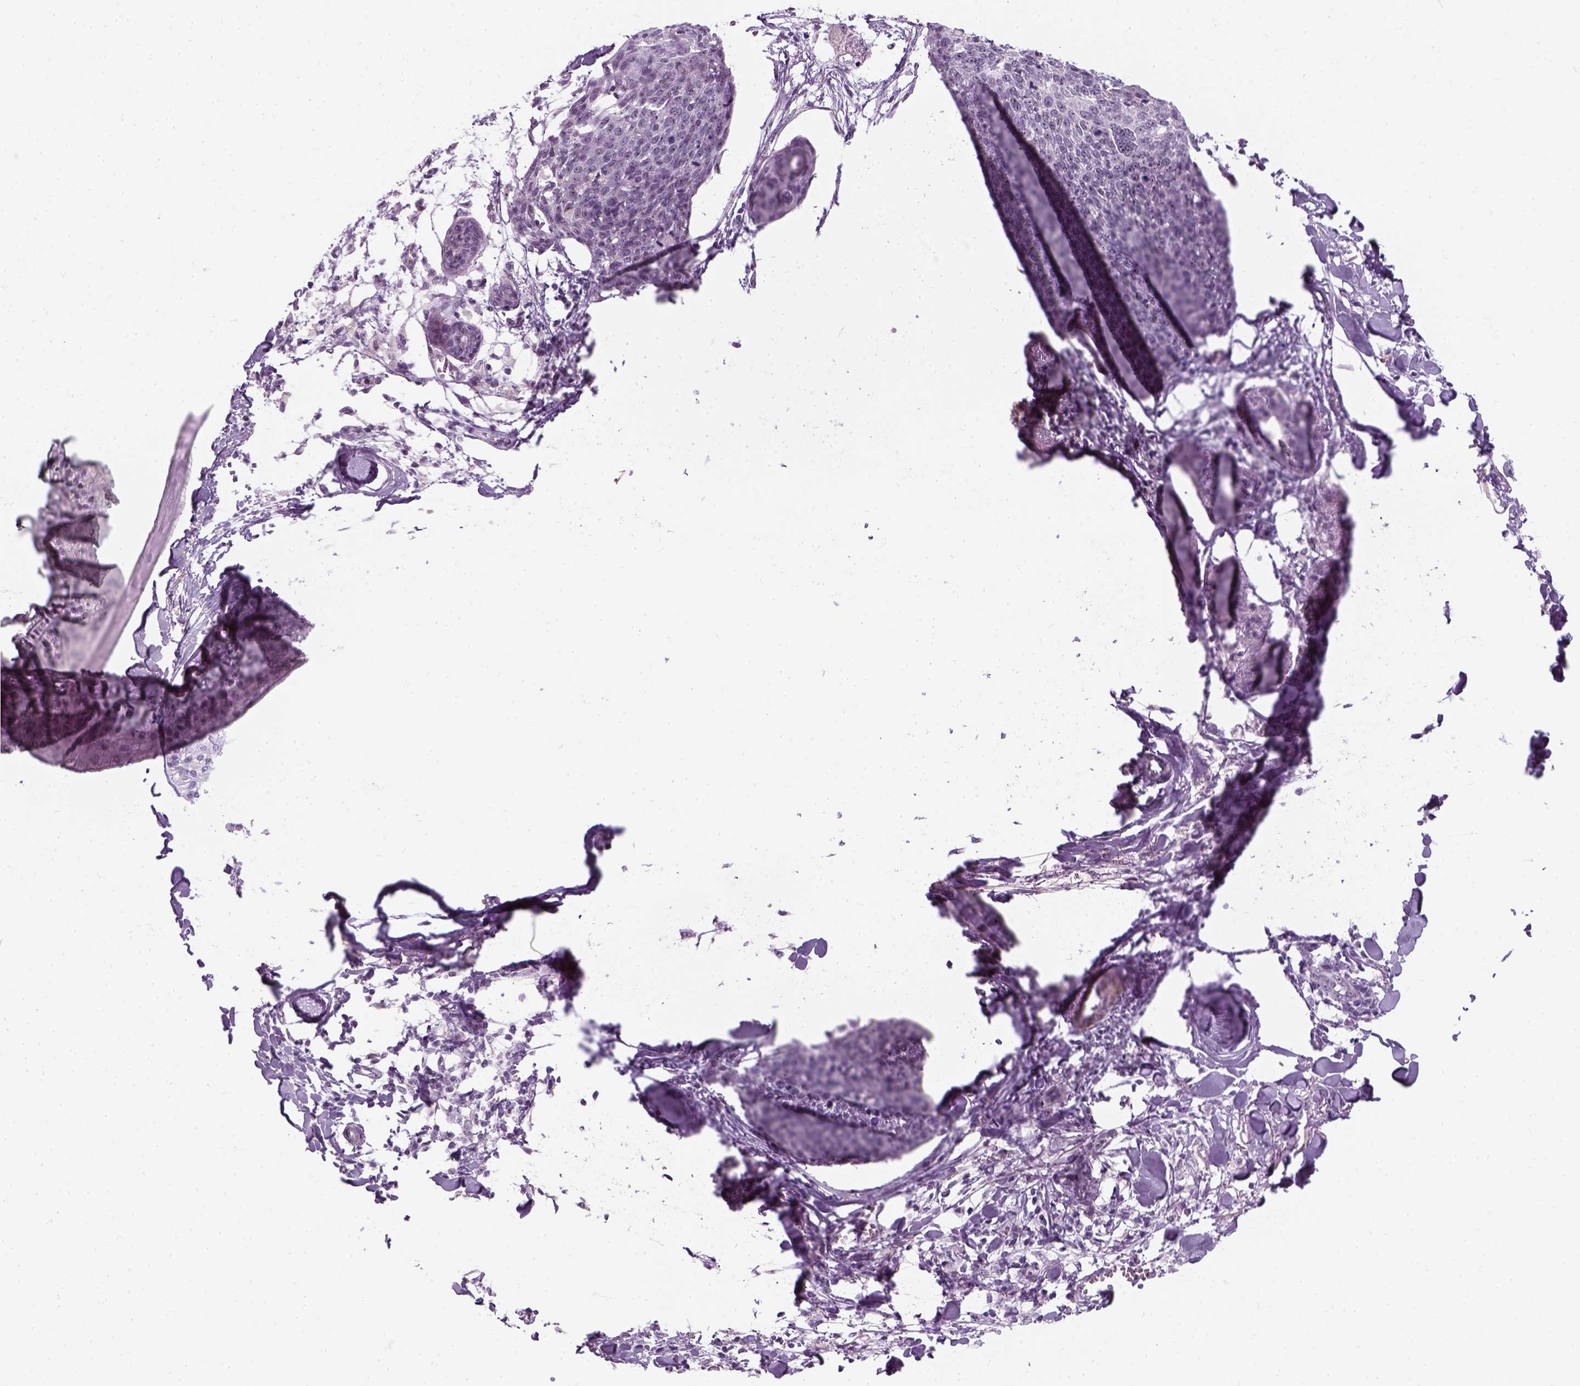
{"staining": {"intensity": "negative", "quantity": "none", "location": "none"}, "tissue": "skin cancer", "cell_type": "Tumor cells", "image_type": "cancer", "snomed": [{"axis": "morphology", "description": "Squamous cell carcinoma, NOS"}, {"axis": "topography", "description": "Skin"}, {"axis": "topography", "description": "Vulva"}], "caption": "Skin cancer (squamous cell carcinoma) was stained to show a protein in brown. There is no significant expression in tumor cells. (DAB immunohistochemistry, high magnification).", "gene": "ZNF865", "patient": {"sex": "female", "age": 75}}